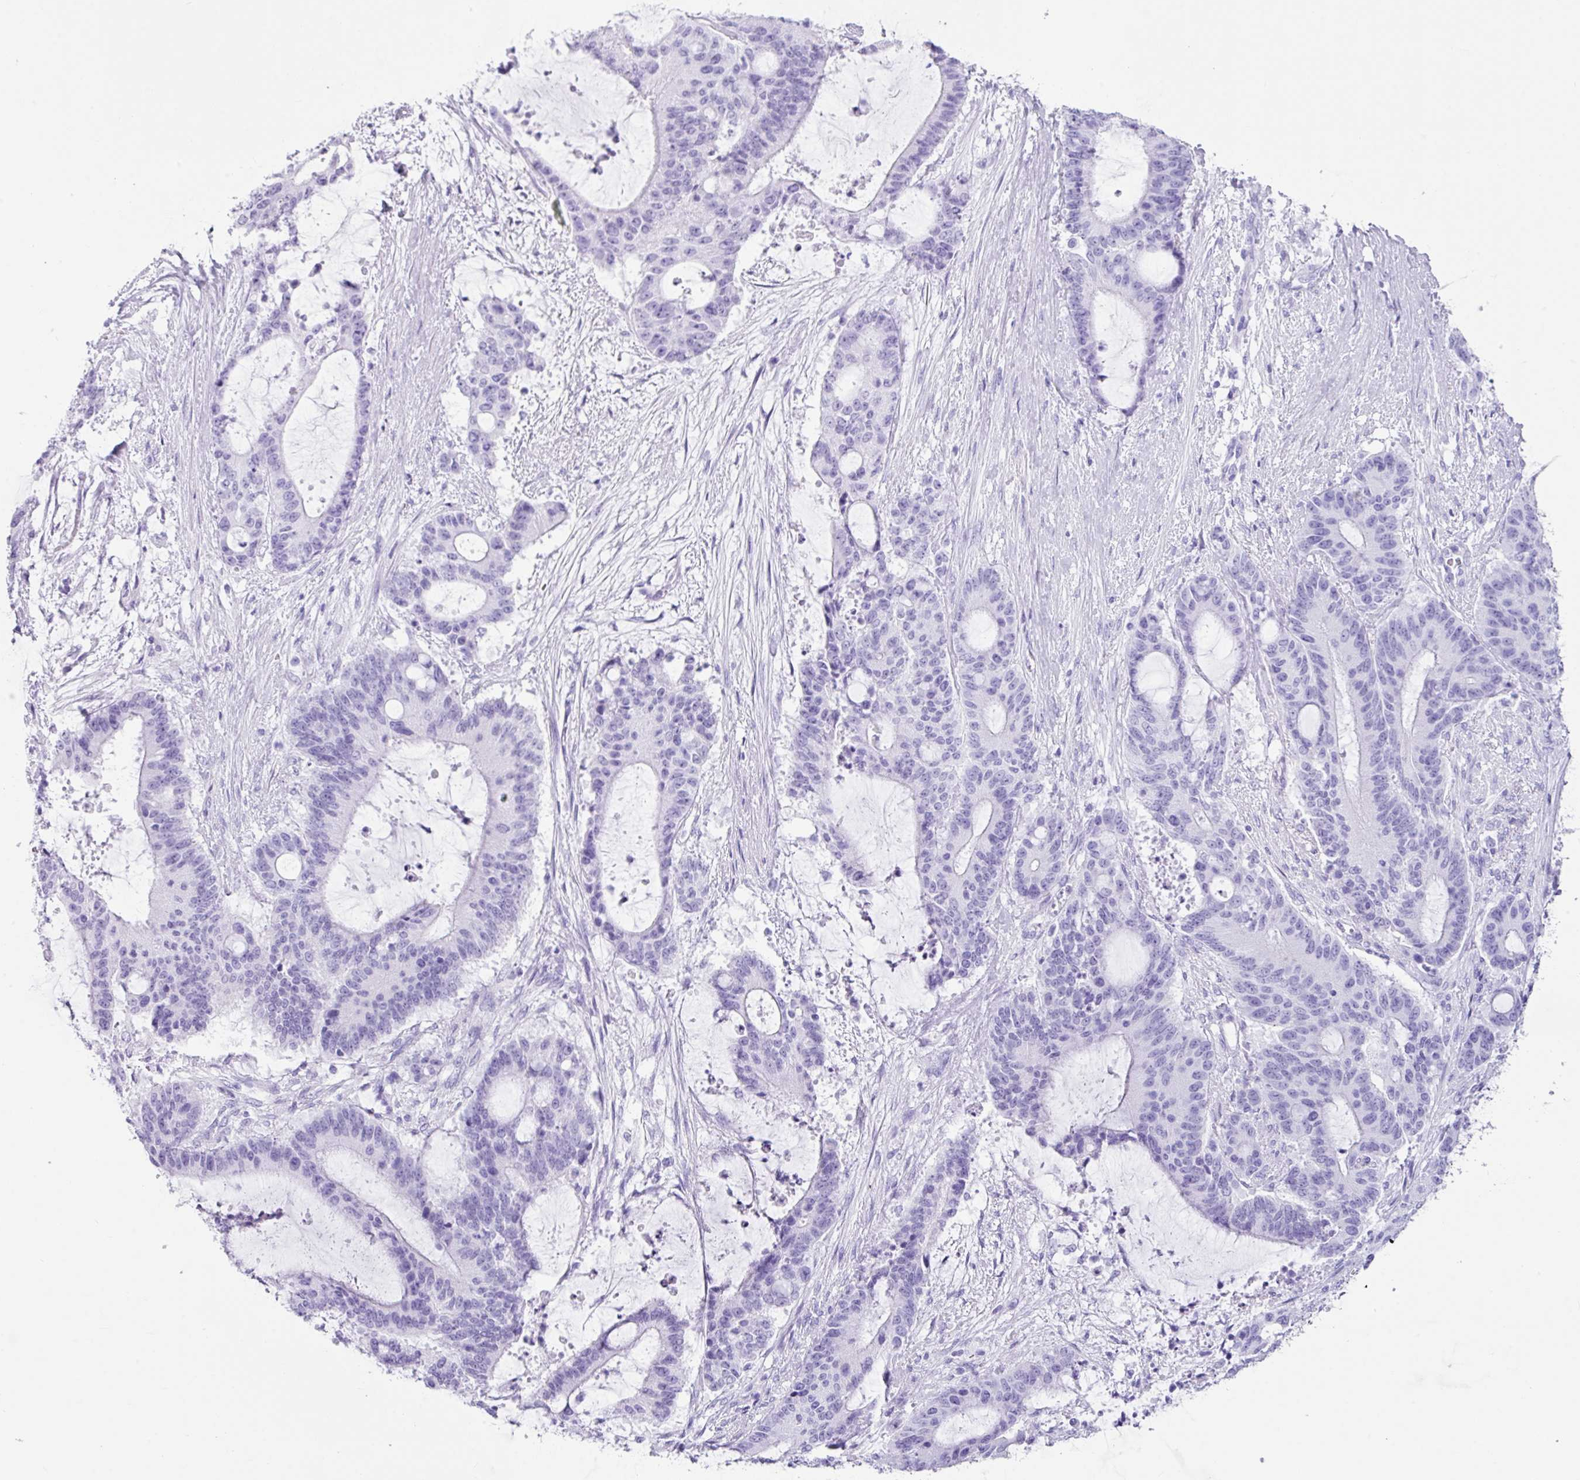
{"staining": {"intensity": "negative", "quantity": "none", "location": "none"}, "tissue": "liver cancer", "cell_type": "Tumor cells", "image_type": "cancer", "snomed": [{"axis": "morphology", "description": "Normal tissue, NOS"}, {"axis": "morphology", "description": "Cholangiocarcinoma"}, {"axis": "topography", "description": "Liver"}, {"axis": "topography", "description": "Peripheral nerve tissue"}], "caption": "An image of cholangiocarcinoma (liver) stained for a protein shows no brown staining in tumor cells. (DAB (3,3'-diaminobenzidine) immunohistochemistry (IHC), high magnification).", "gene": "NCCRP1", "patient": {"sex": "female", "age": 73}}